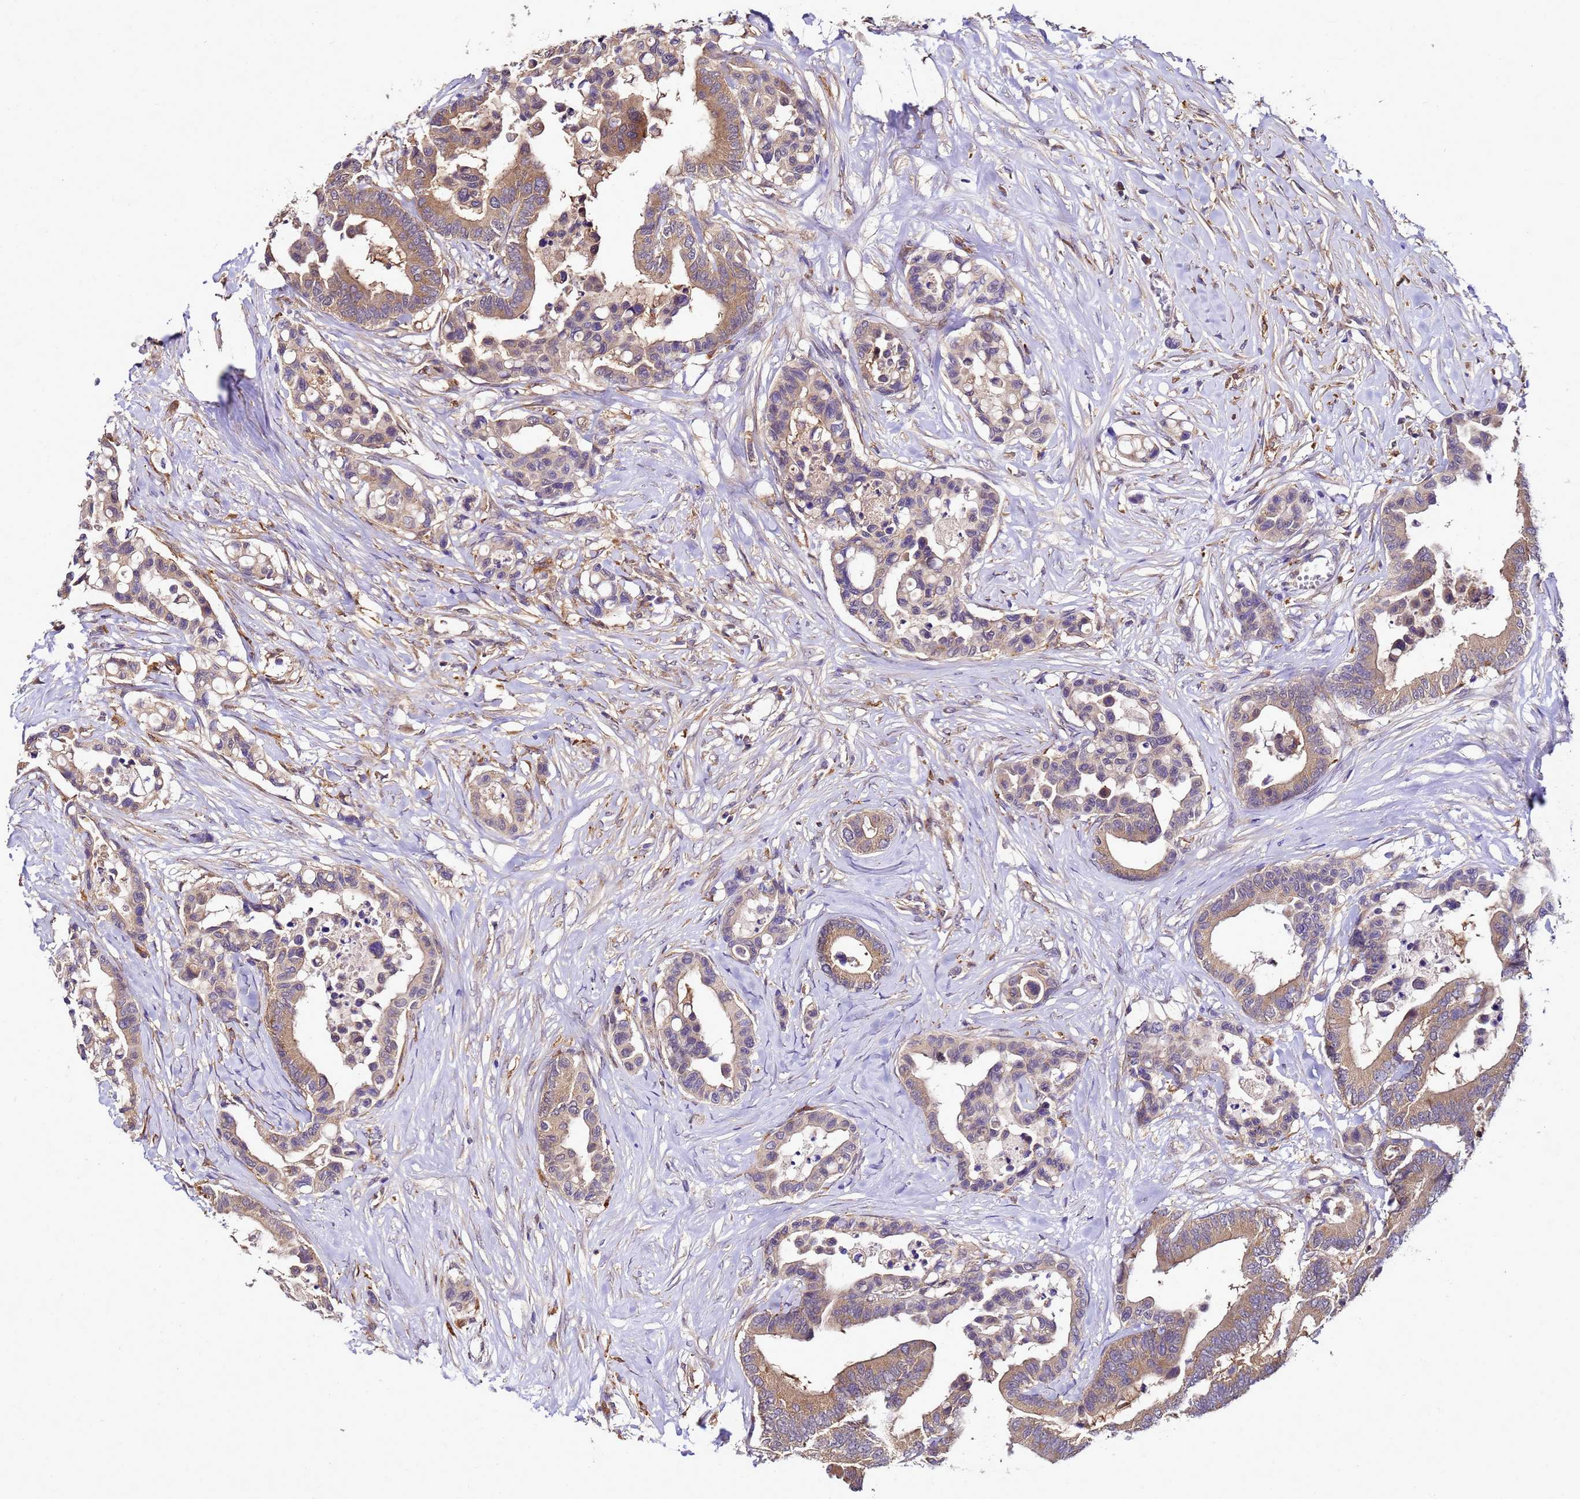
{"staining": {"intensity": "moderate", "quantity": ">75%", "location": "cytoplasmic/membranous"}, "tissue": "colorectal cancer", "cell_type": "Tumor cells", "image_type": "cancer", "snomed": [{"axis": "morphology", "description": "Normal tissue, NOS"}, {"axis": "morphology", "description": "Adenocarcinoma, NOS"}, {"axis": "topography", "description": "Colon"}], "caption": "Protein expression analysis of human adenocarcinoma (colorectal) reveals moderate cytoplasmic/membranous staining in approximately >75% of tumor cells. Nuclei are stained in blue.", "gene": "TRABD", "patient": {"sex": "male", "age": 82}}